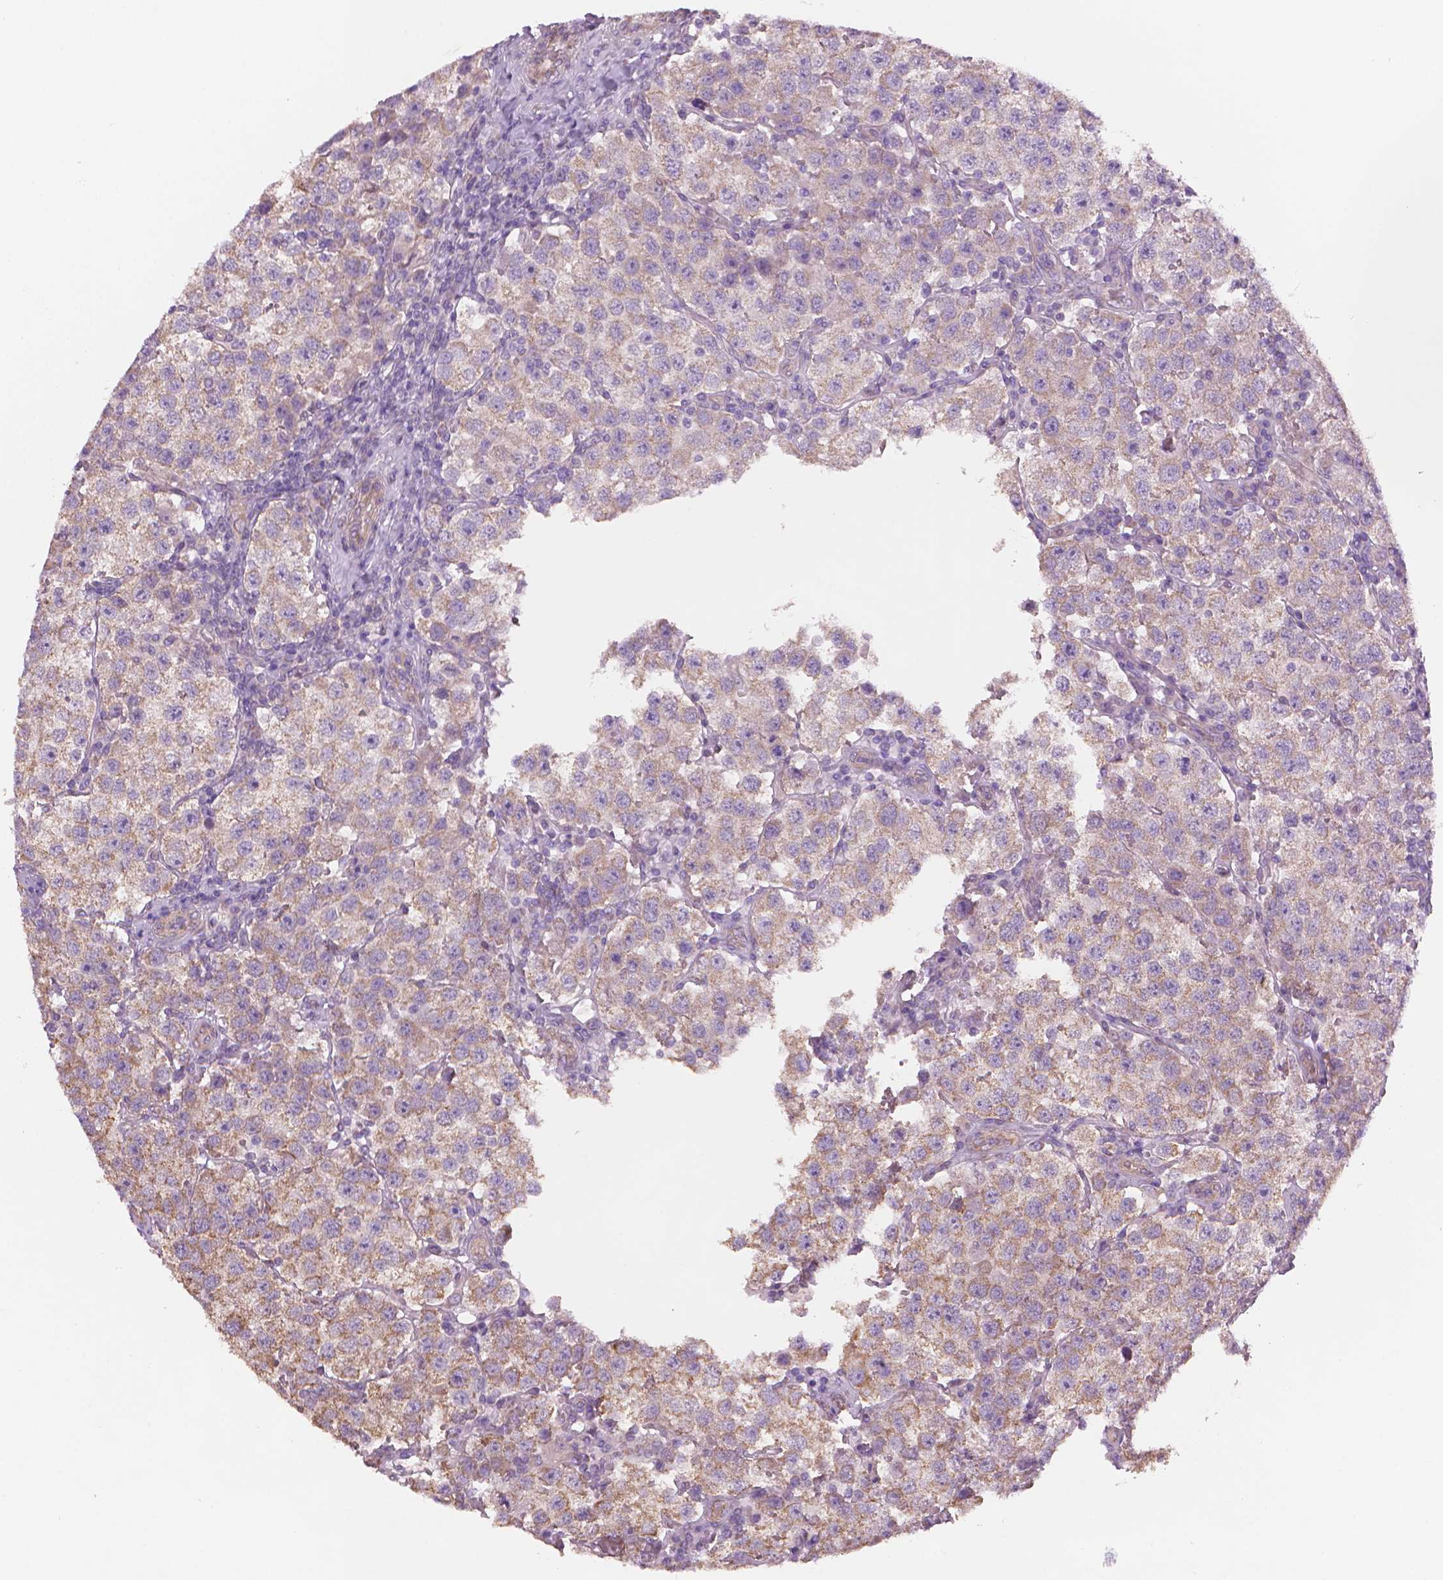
{"staining": {"intensity": "weak", "quantity": "25%-75%", "location": "cytoplasmic/membranous"}, "tissue": "testis cancer", "cell_type": "Tumor cells", "image_type": "cancer", "snomed": [{"axis": "morphology", "description": "Seminoma, NOS"}, {"axis": "topography", "description": "Testis"}], "caption": "Immunohistochemistry (IHC) of seminoma (testis) exhibits low levels of weak cytoplasmic/membranous expression in approximately 25%-75% of tumor cells.", "gene": "TTC29", "patient": {"sex": "male", "age": 37}}